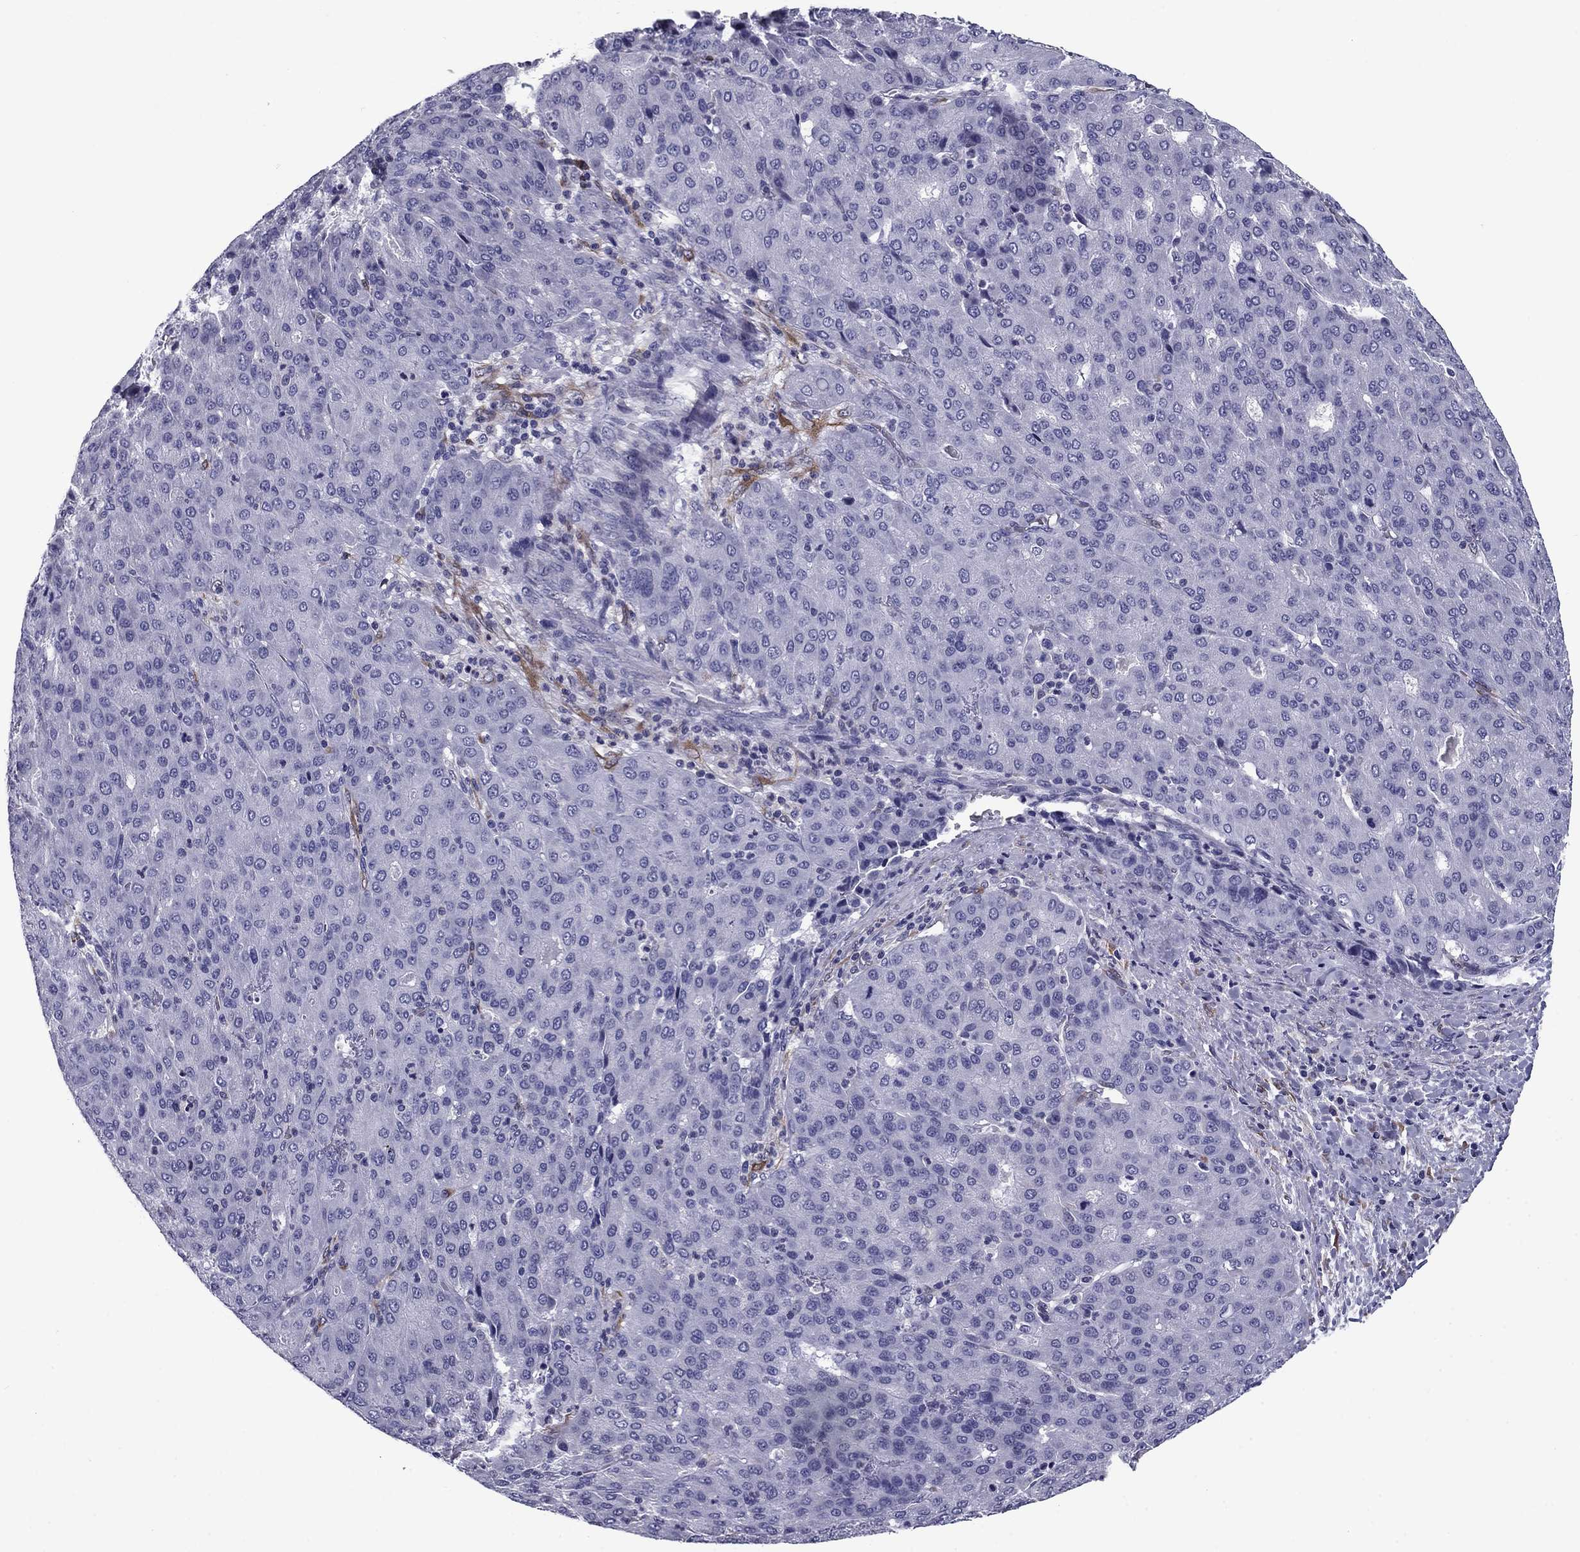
{"staining": {"intensity": "negative", "quantity": "none", "location": "none"}, "tissue": "liver cancer", "cell_type": "Tumor cells", "image_type": "cancer", "snomed": [{"axis": "morphology", "description": "Carcinoma, Hepatocellular, NOS"}, {"axis": "topography", "description": "Liver"}], "caption": "High power microscopy image of an immunohistochemistry (IHC) micrograph of liver hepatocellular carcinoma, revealing no significant expression in tumor cells.", "gene": "TMED3", "patient": {"sex": "male", "age": 65}}